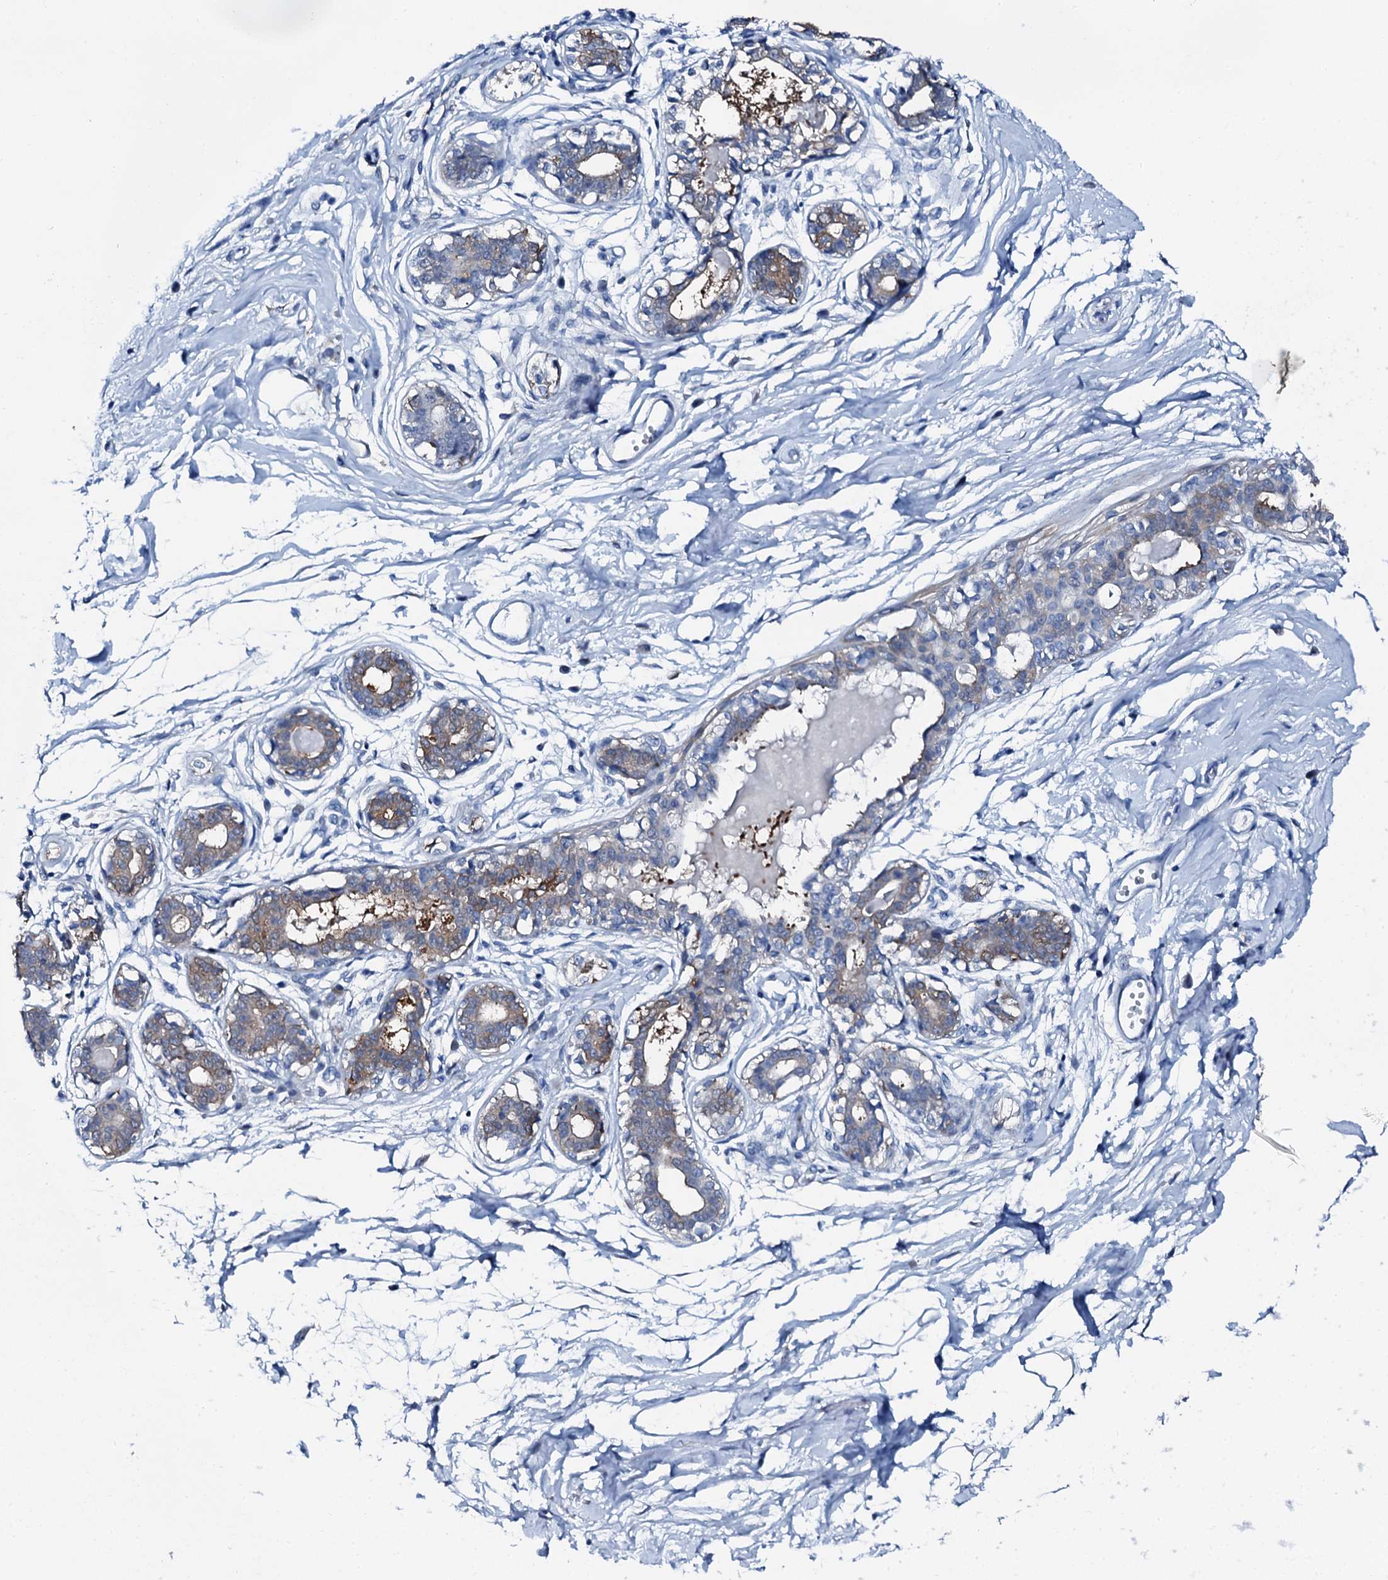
{"staining": {"intensity": "negative", "quantity": "none", "location": "none"}, "tissue": "breast", "cell_type": "Adipocytes", "image_type": "normal", "snomed": [{"axis": "morphology", "description": "Normal tissue, NOS"}, {"axis": "topography", "description": "Breast"}], "caption": "Immunohistochemical staining of normal human breast displays no significant expression in adipocytes. (DAB immunohistochemistry visualized using brightfield microscopy, high magnification).", "gene": "GFOD2", "patient": {"sex": "female", "age": 45}}